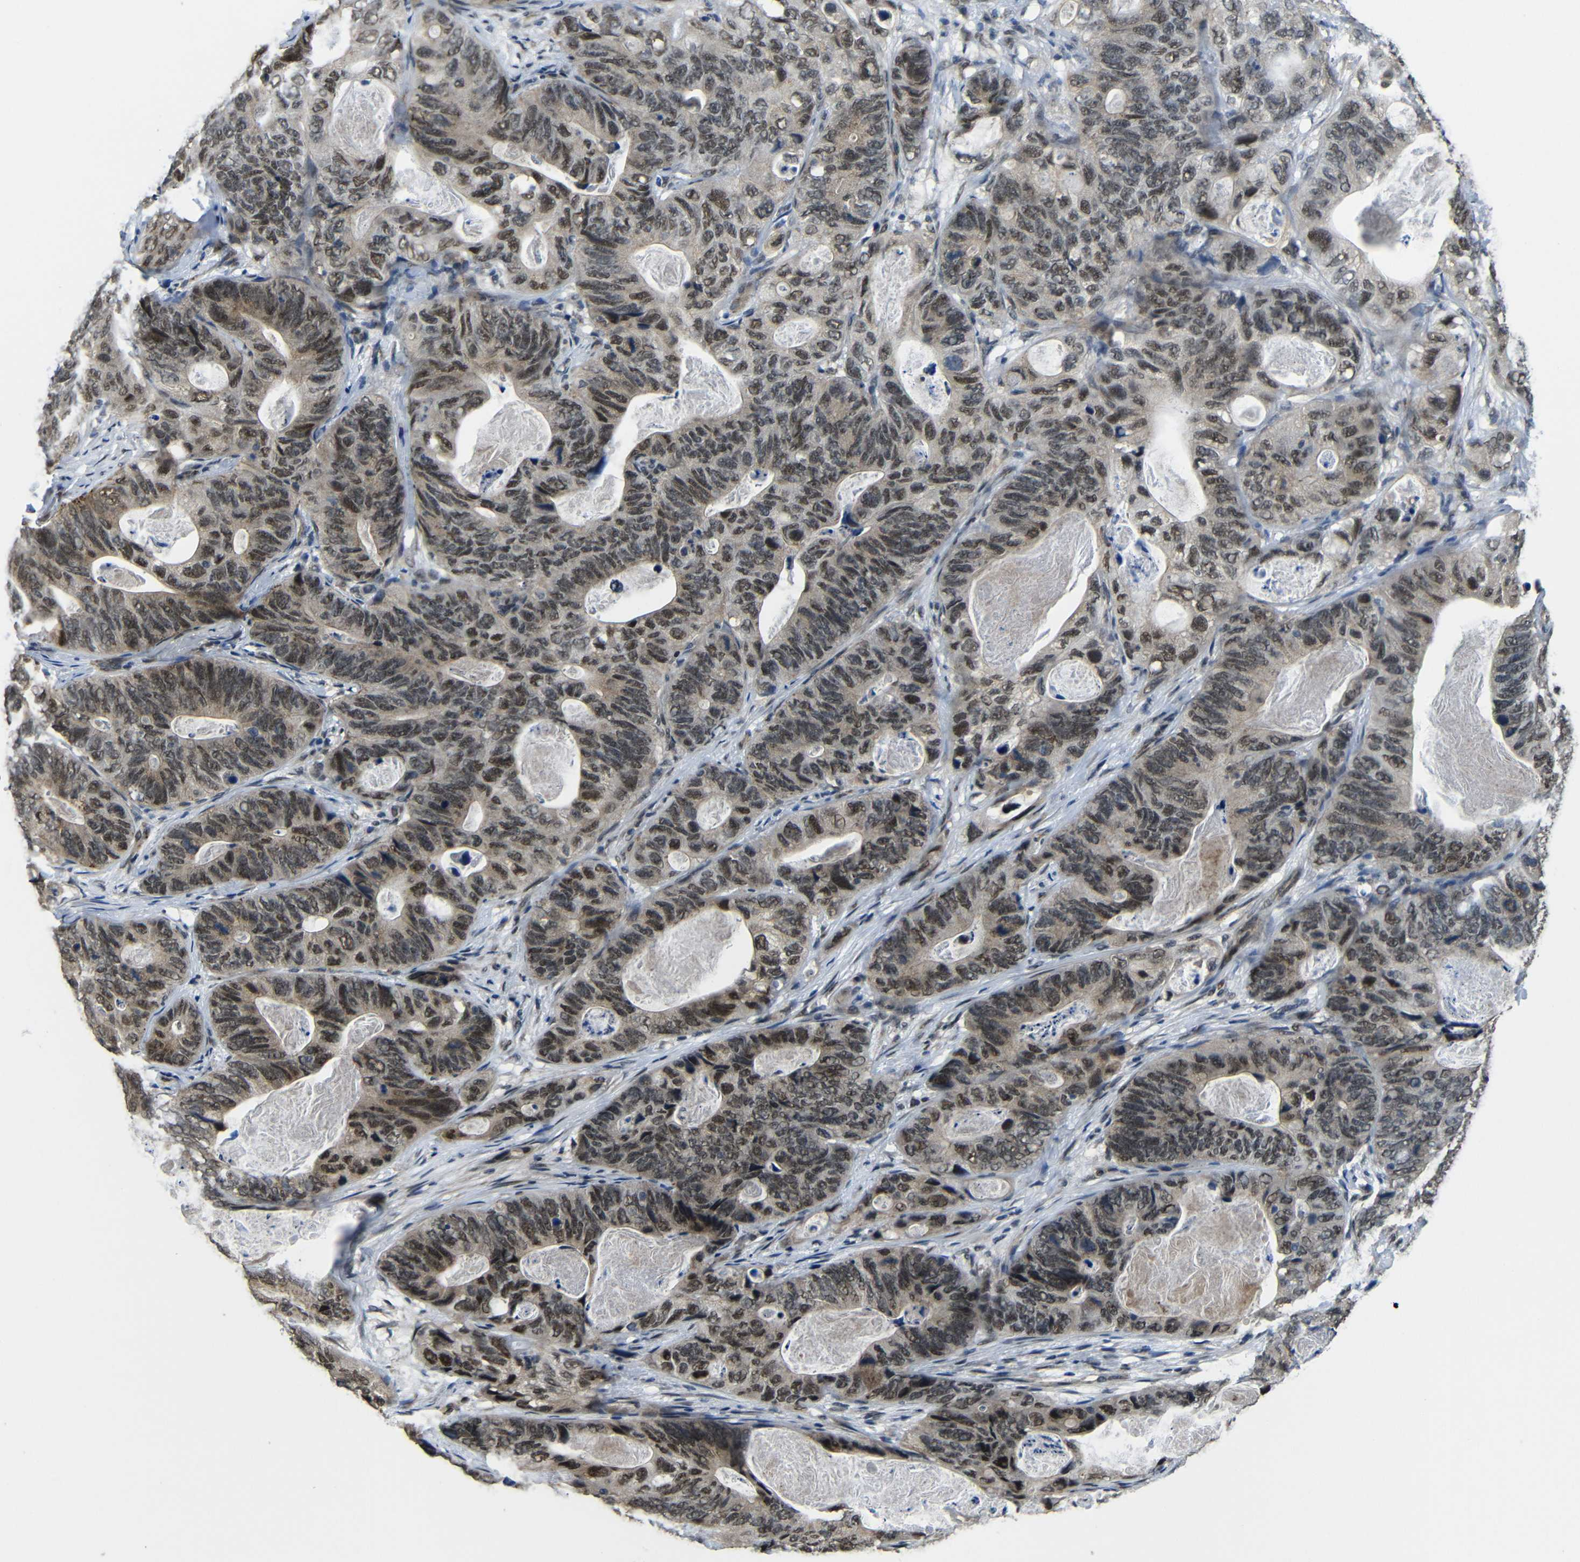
{"staining": {"intensity": "weak", "quantity": ">75%", "location": "cytoplasmic/membranous,nuclear"}, "tissue": "stomach cancer", "cell_type": "Tumor cells", "image_type": "cancer", "snomed": [{"axis": "morphology", "description": "Adenocarcinoma, NOS"}, {"axis": "topography", "description": "Stomach"}], "caption": "Immunohistochemistry photomicrograph of human stomach cancer (adenocarcinoma) stained for a protein (brown), which shows low levels of weak cytoplasmic/membranous and nuclear staining in approximately >75% of tumor cells.", "gene": "FAM172A", "patient": {"sex": "female", "age": 89}}